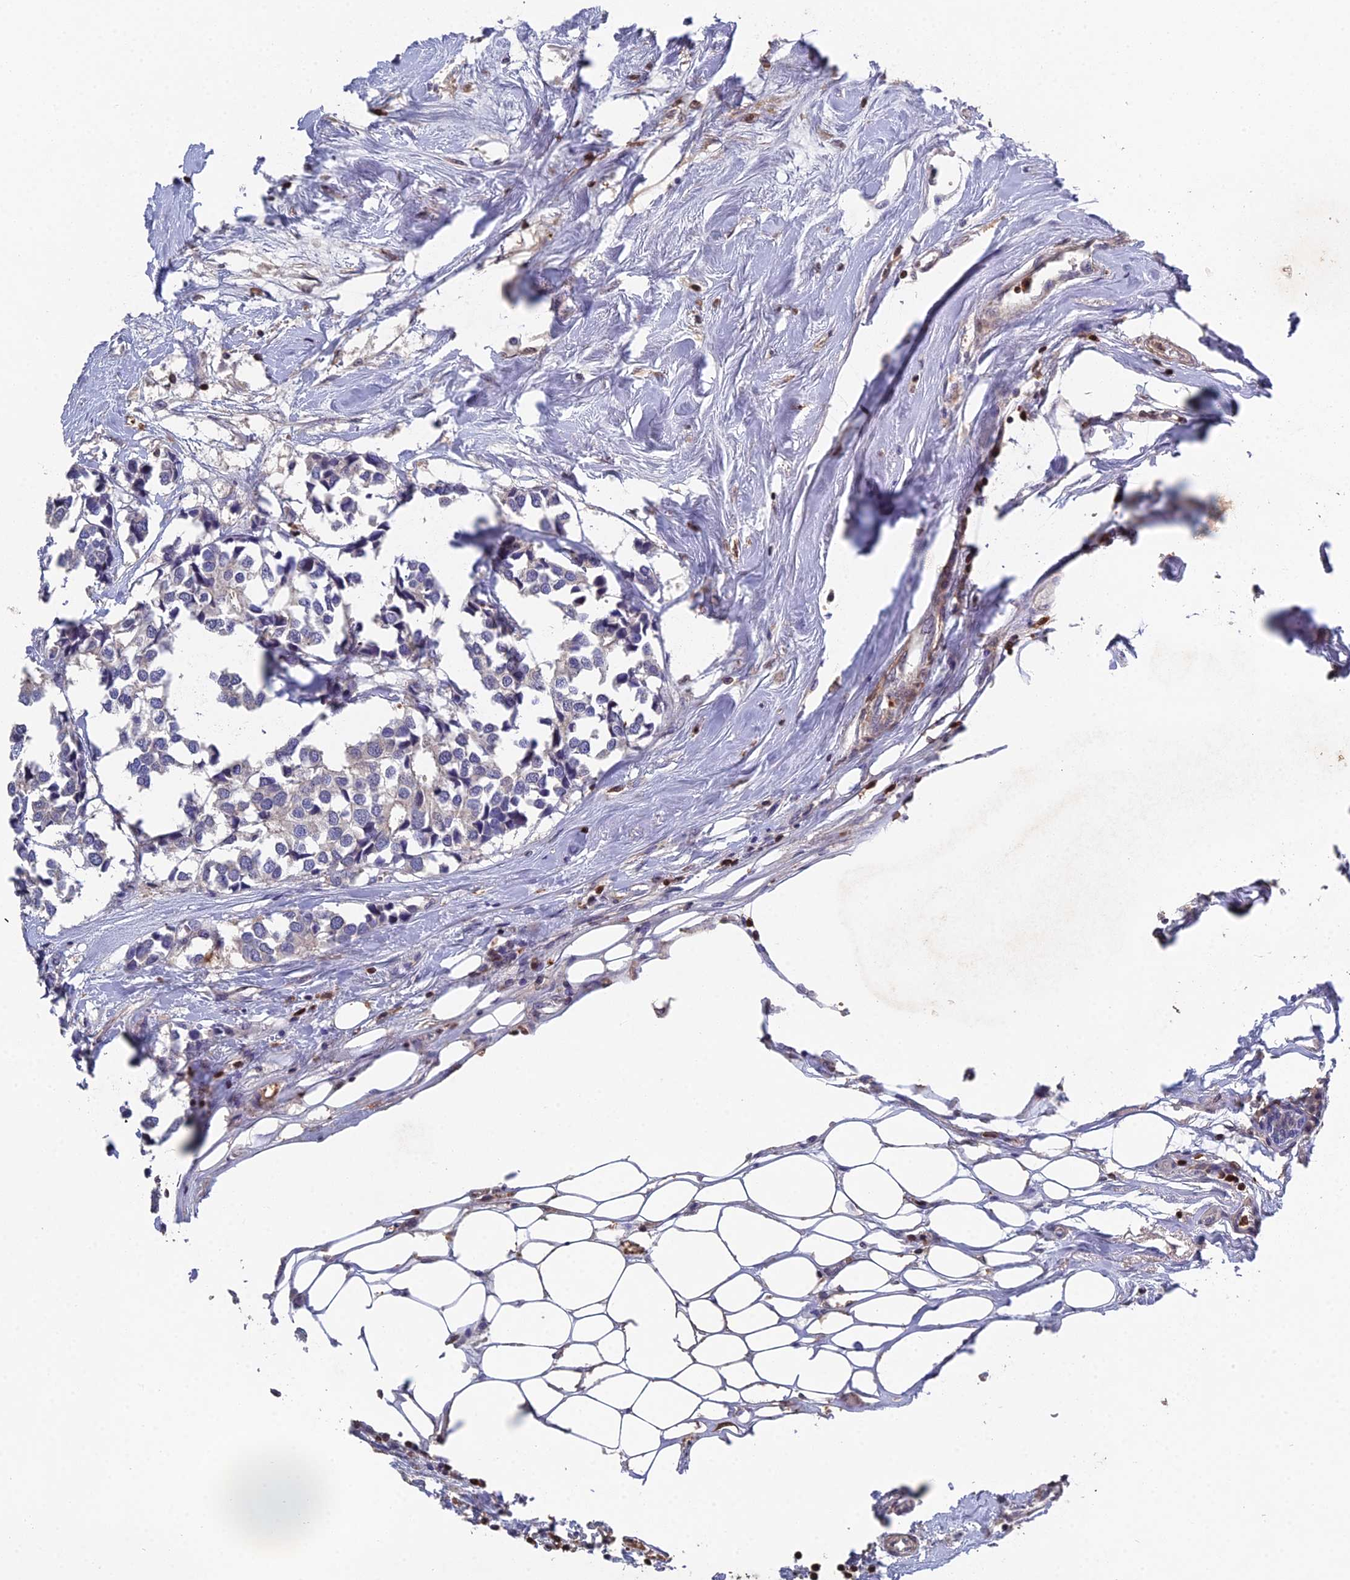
{"staining": {"intensity": "negative", "quantity": "none", "location": "none"}, "tissue": "breast cancer", "cell_type": "Tumor cells", "image_type": "cancer", "snomed": [{"axis": "morphology", "description": "Duct carcinoma"}, {"axis": "topography", "description": "Breast"}], "caption": "Intraductal carcinoma (breast) was stained to show a protein in brown. There is no significant positivity in tumor cells.", "gene": "GALK2", "patient": {"sex": "female", "age": 83}}